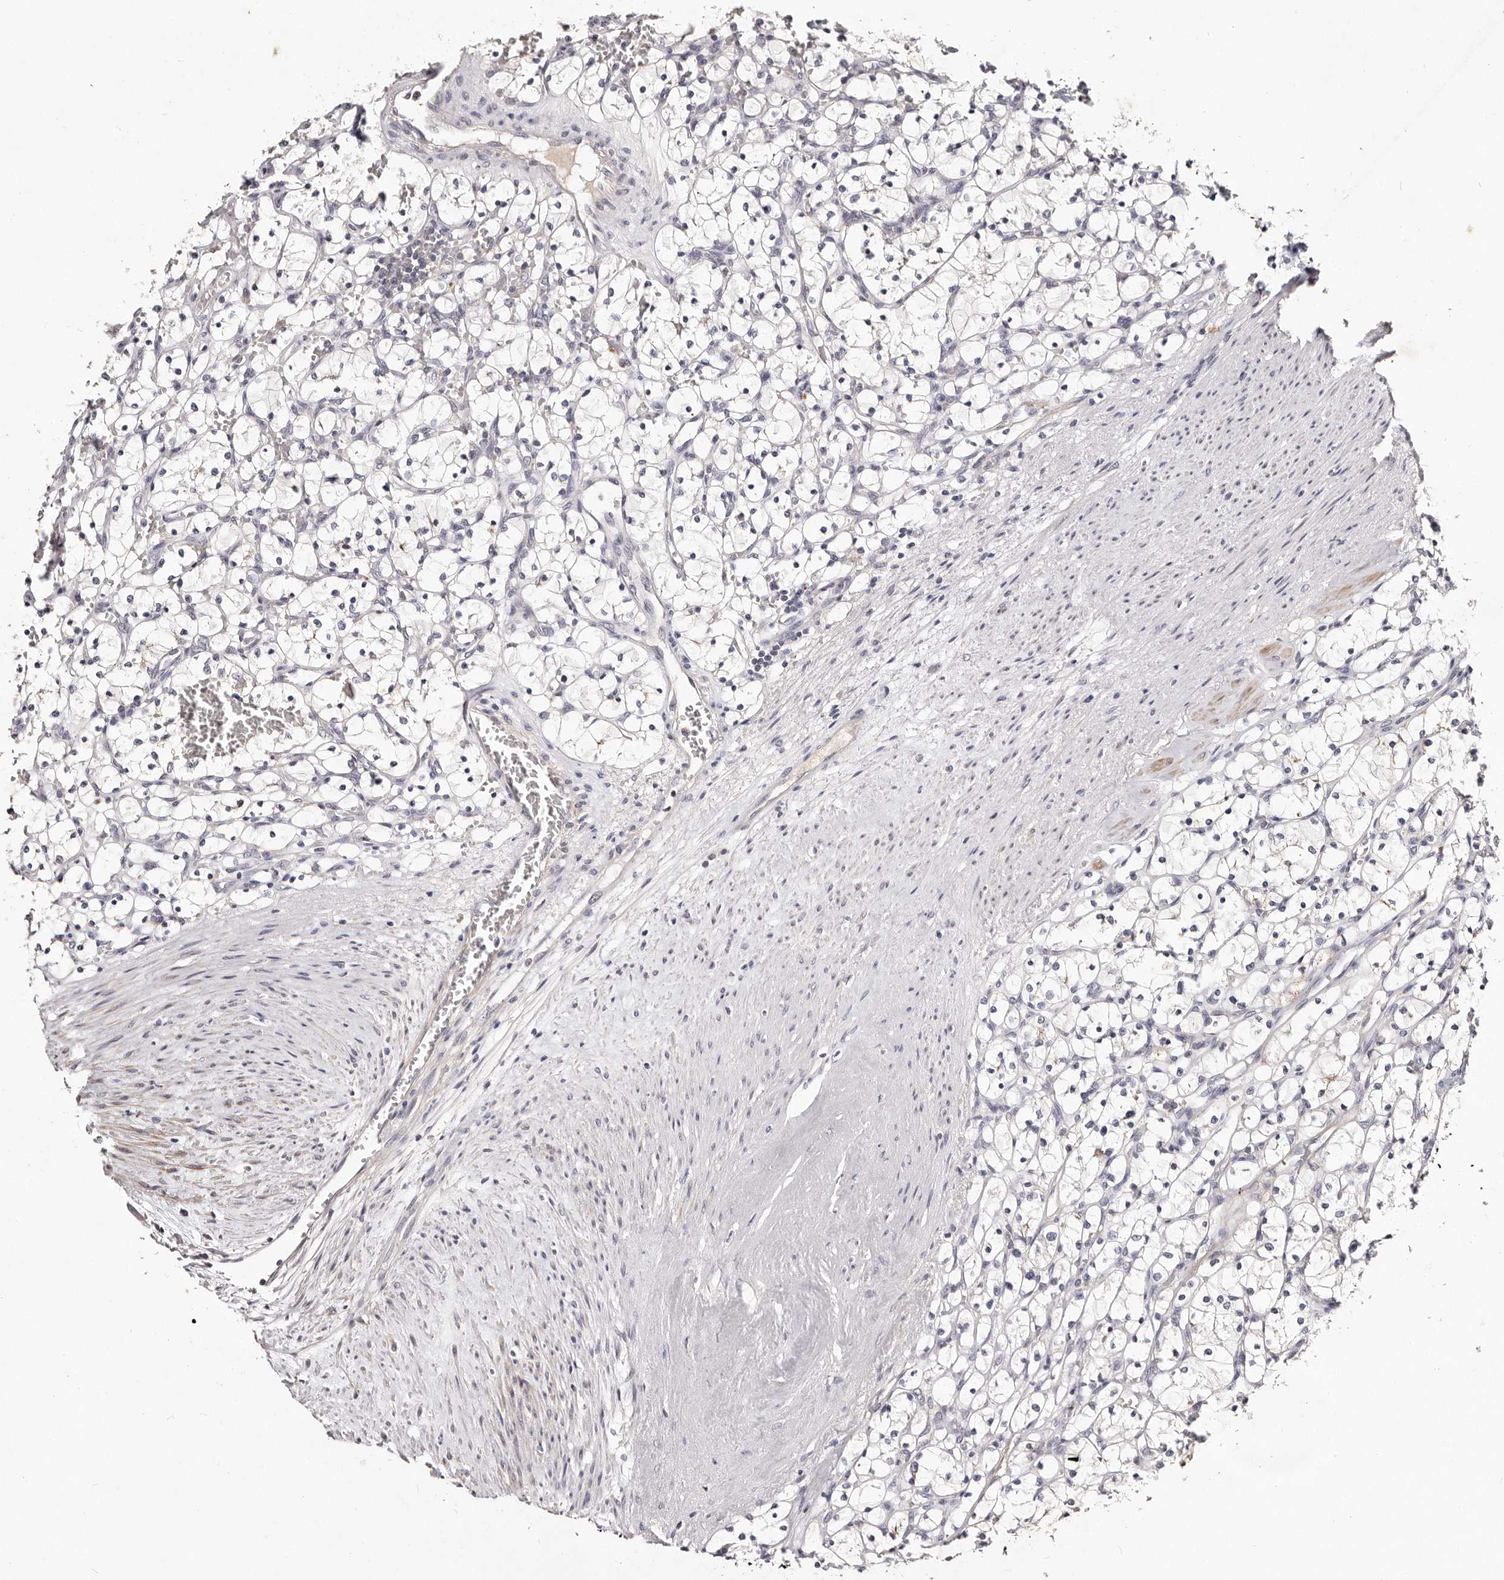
{"staining": {"intensity": "negative", "quantity": "none", "location": "none"}, "tissue": "renal cancer", "cell_type": "Tumor cells", "image_type": "cancer", "snomed": [{"axis": "morphology", "description": "Adenocarcinoma, NOS"}, {"axis": "topography", "description": "Kidney"}], "caption": "IHC micrograph of renal cancer (adenocarcinoma) stained for a protein (brown), which exhibits no staining in tumor cells.", "gene": "MRPS33", "patient": {"sex": "female", "age": 69}}